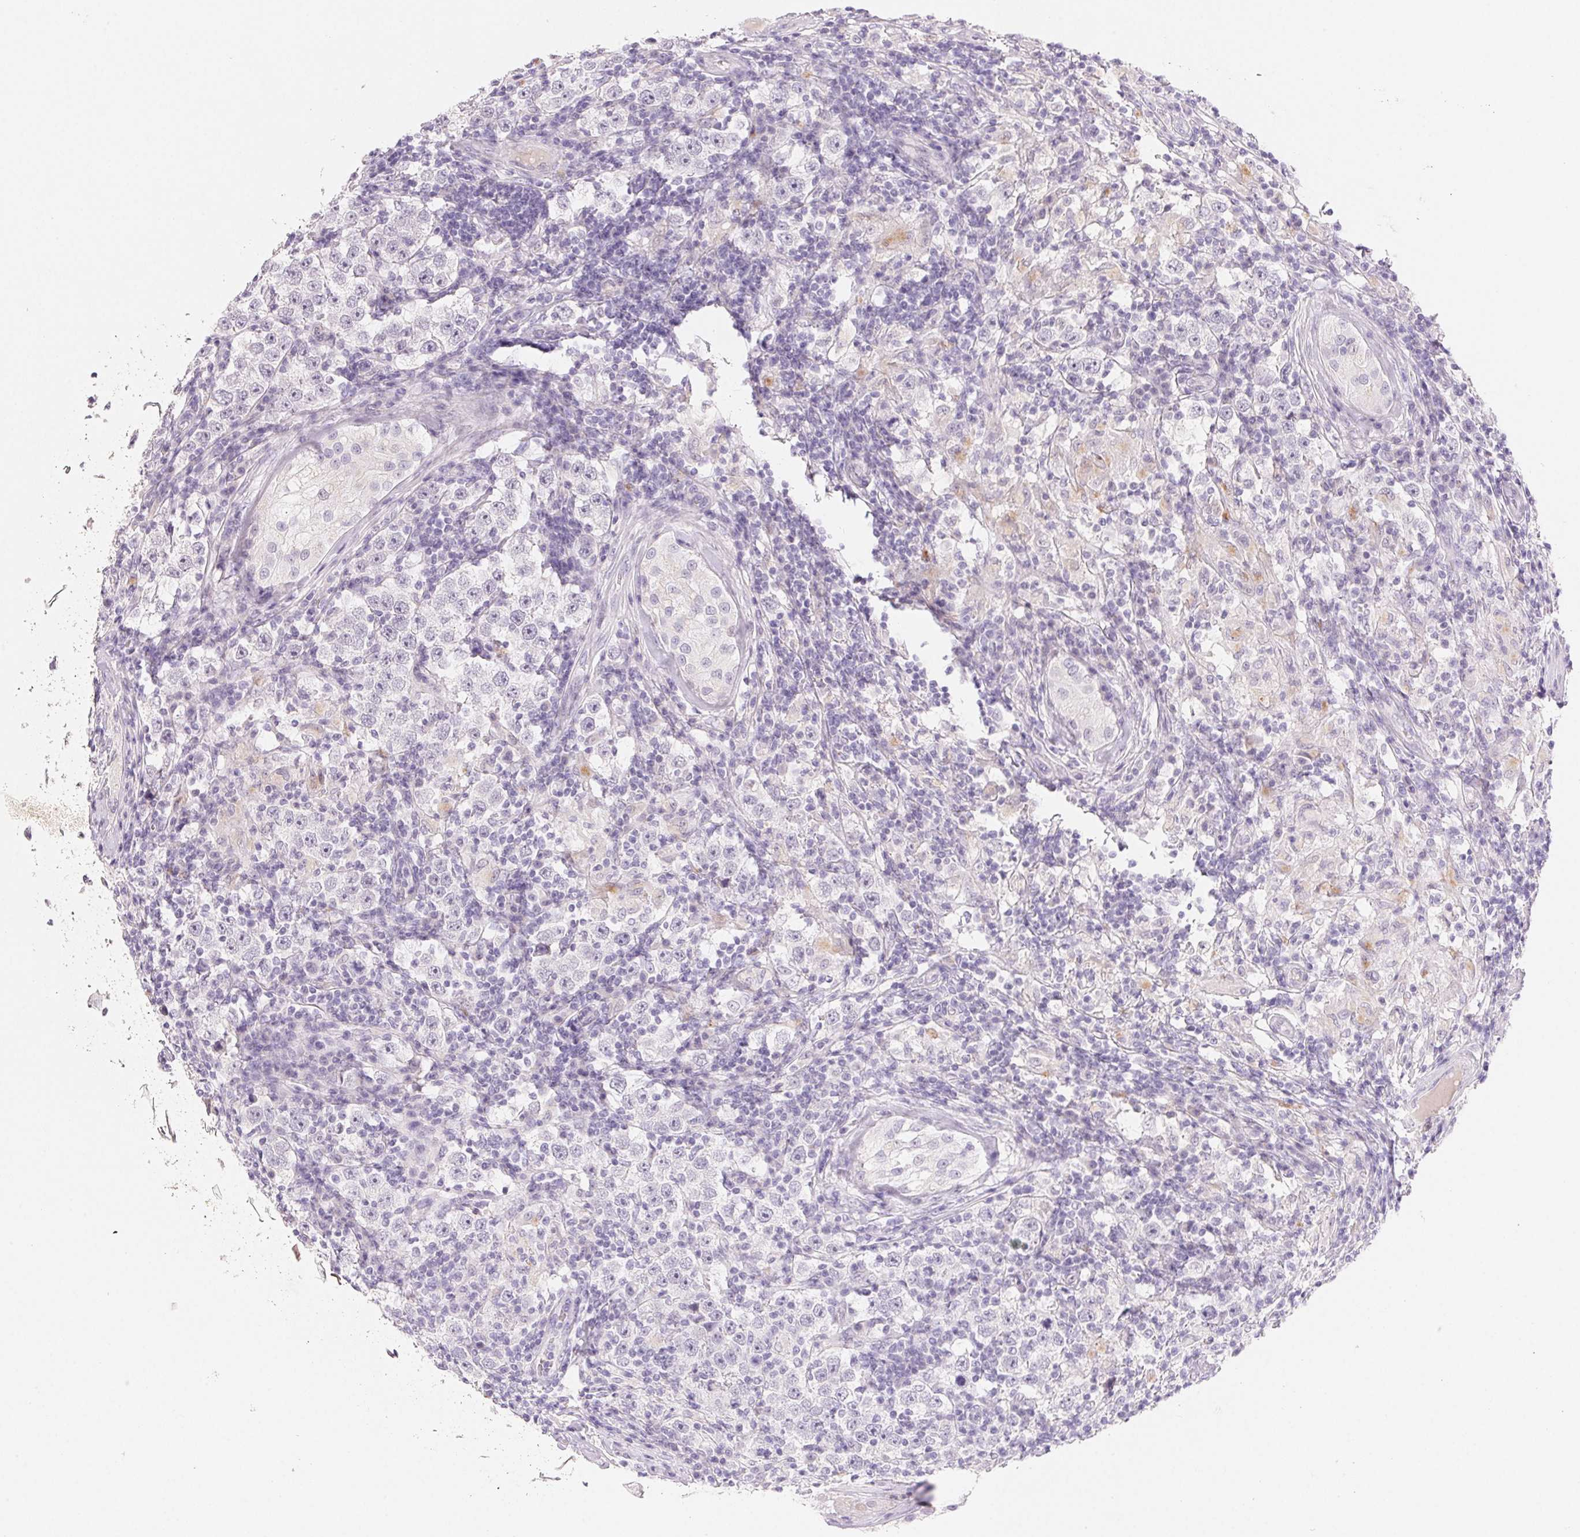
{"staining": {"intensity": "negative", "quantity": "none", "location": "none"}, "tissue": "urothelial cancer", "cell_type": "Tumor cells", "image_type": "cancer", "snomed": [{"axis": "morphology", "description": "Normal tissue, NOS"}, {"axis": "morphology", "description": "Urothelial carcinoma, High grade"}, {"axis": "morphology", "description": "Seminoma, NOS"}, {"axis": "morphology", "description": "Carcinoma, Embryonal, NOS"}, {"axis": "topography", "description": "Urinary bladder"}, {"axis": "topography", "description": "Testis"}], "caption": "Image shows no significant protein positivity in tumor cells of embryonal carcinoma.", "gene": "BPIFB2", "patient": {"sex": "male", "age": 41}}